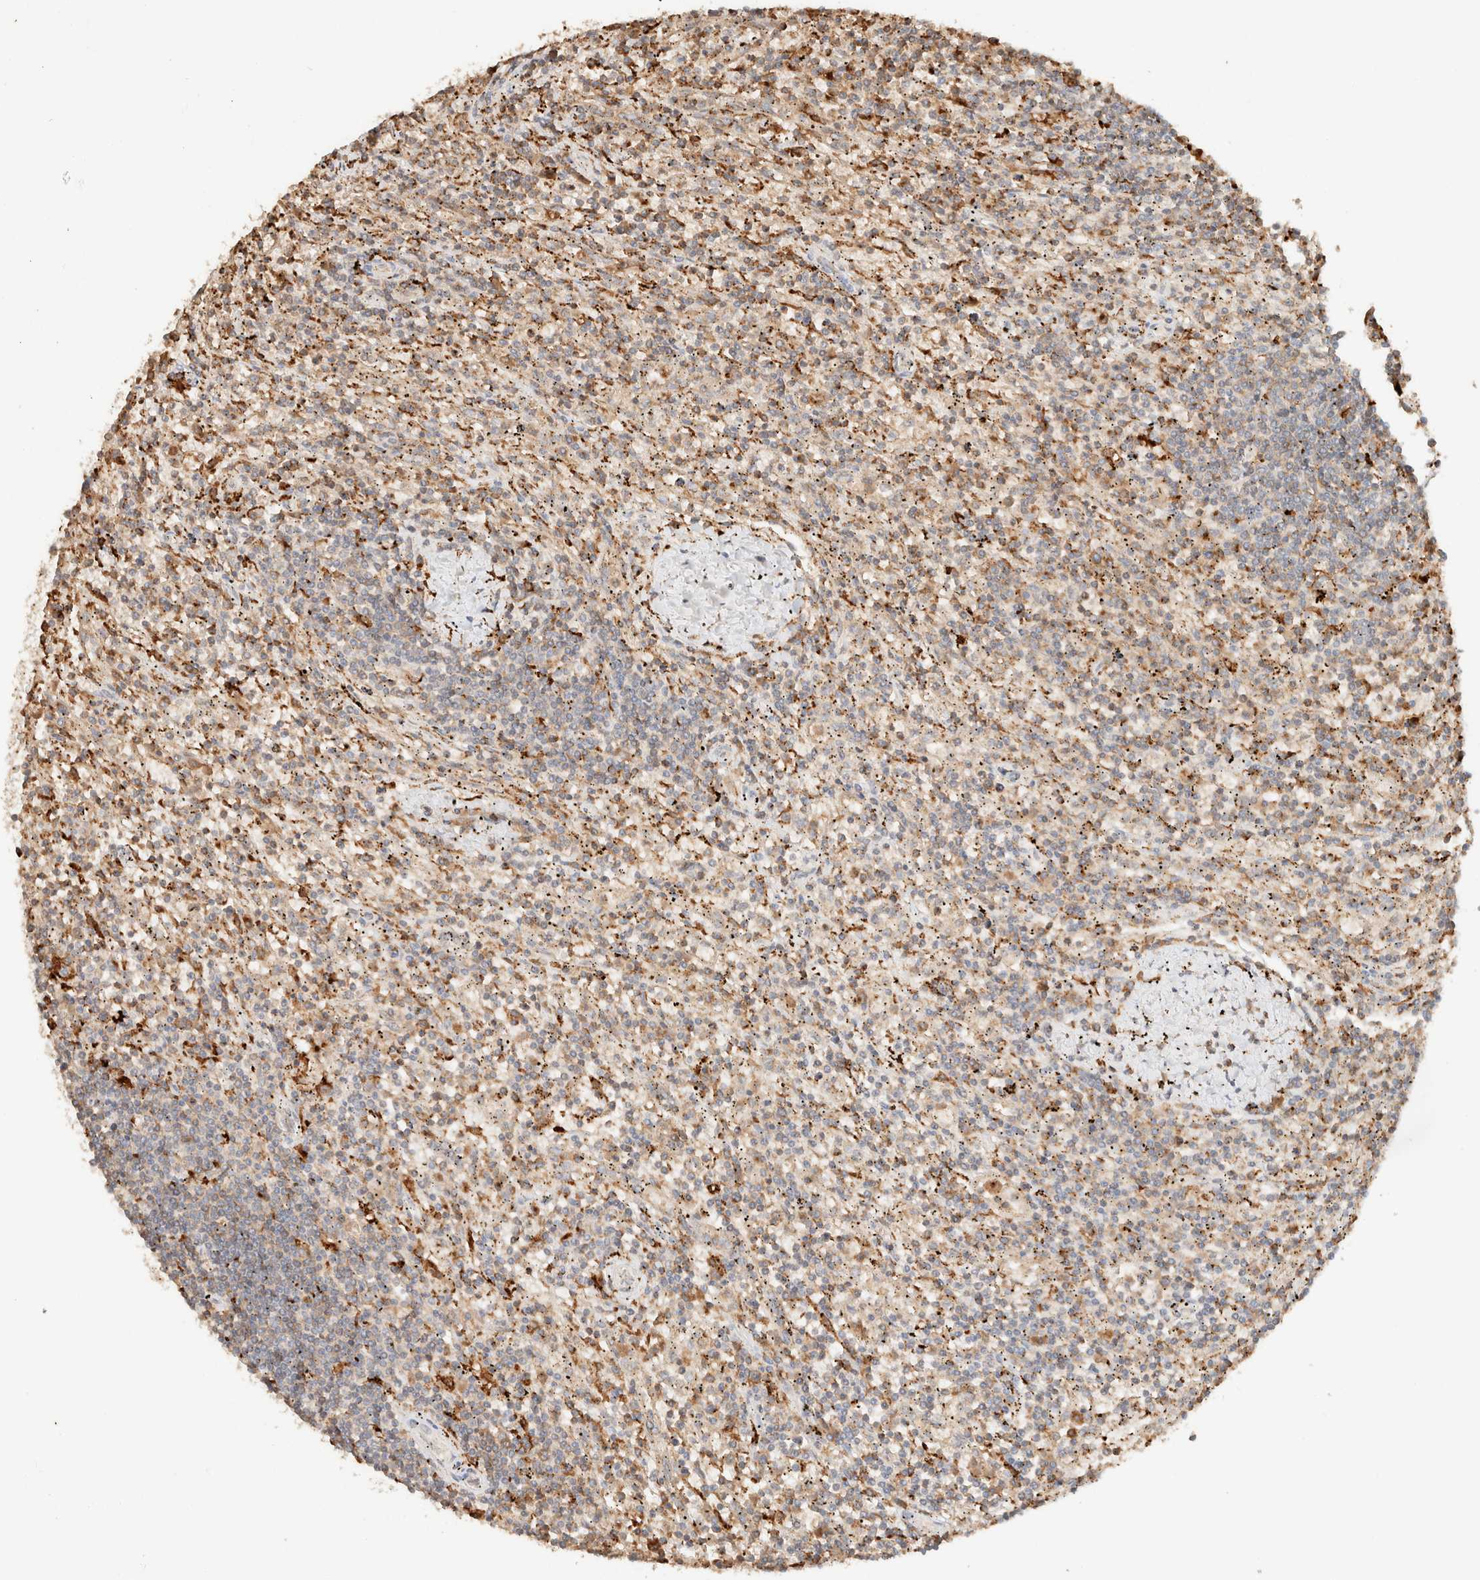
{"staining": {"intensity": "moderate", "quantity": "<25%", "location": "cytoplasmic/membranous"}, "tissue": "lymphoma", "cell_type": "Tumor cells", "image_type": "cancer", "snomed": [{"axis": "morphology", "description": "Malignant lymphoma, non-Hodgkin's type, Low grade"}, {"axis": "topography", "description": "Spleen"}], "caption": "An image of malignant lymphoma, non-Hodgkin's type (low-grade) stained for a protein demonstrates moderate cytoplasmic/membranous brown staining in tumor cells.", "gene": "CTSC", "patient": {"sex": "male", "age": 76}}